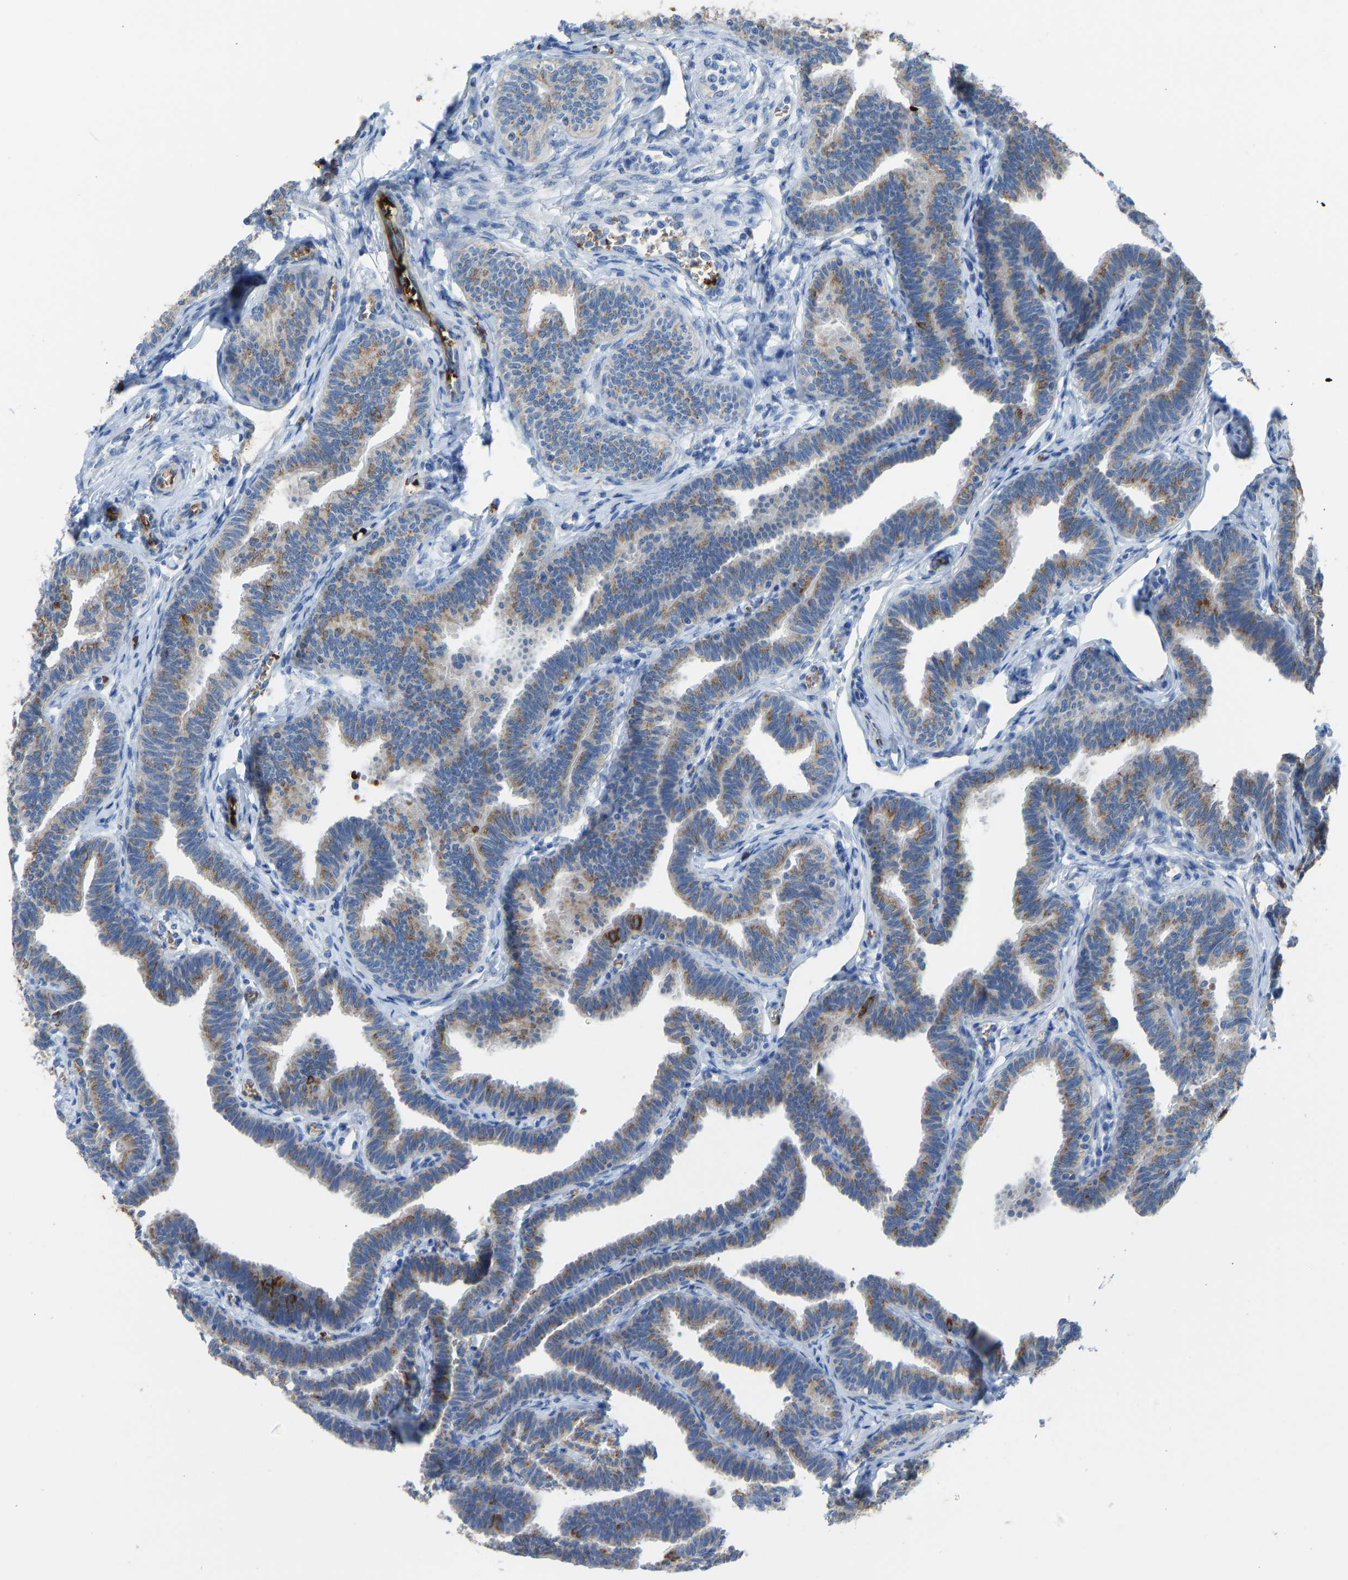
{"staining": {"intensity": "strong", "quantity": ">75%", "location": "cytoplasmic/membranous"}, "tissue": "fallopian tube", "cell_type": "Glandular cells", "image_type": "normal", "snomed": [{"axis": "morphology", "description": "Normal tissue, NOS"}, {"axis": "topography", "description": "Fallopian tube"}, {"axis": "topography", "description": "Ovary"}], "caption": "This is a histology image of immunohistochemistry staining of benign fallopian tube, which shows strong staining in the cytoplasmic/membranous of glandular cells.", "gene": "PIGS", "patient": {"sex": "female", "age": 23}}